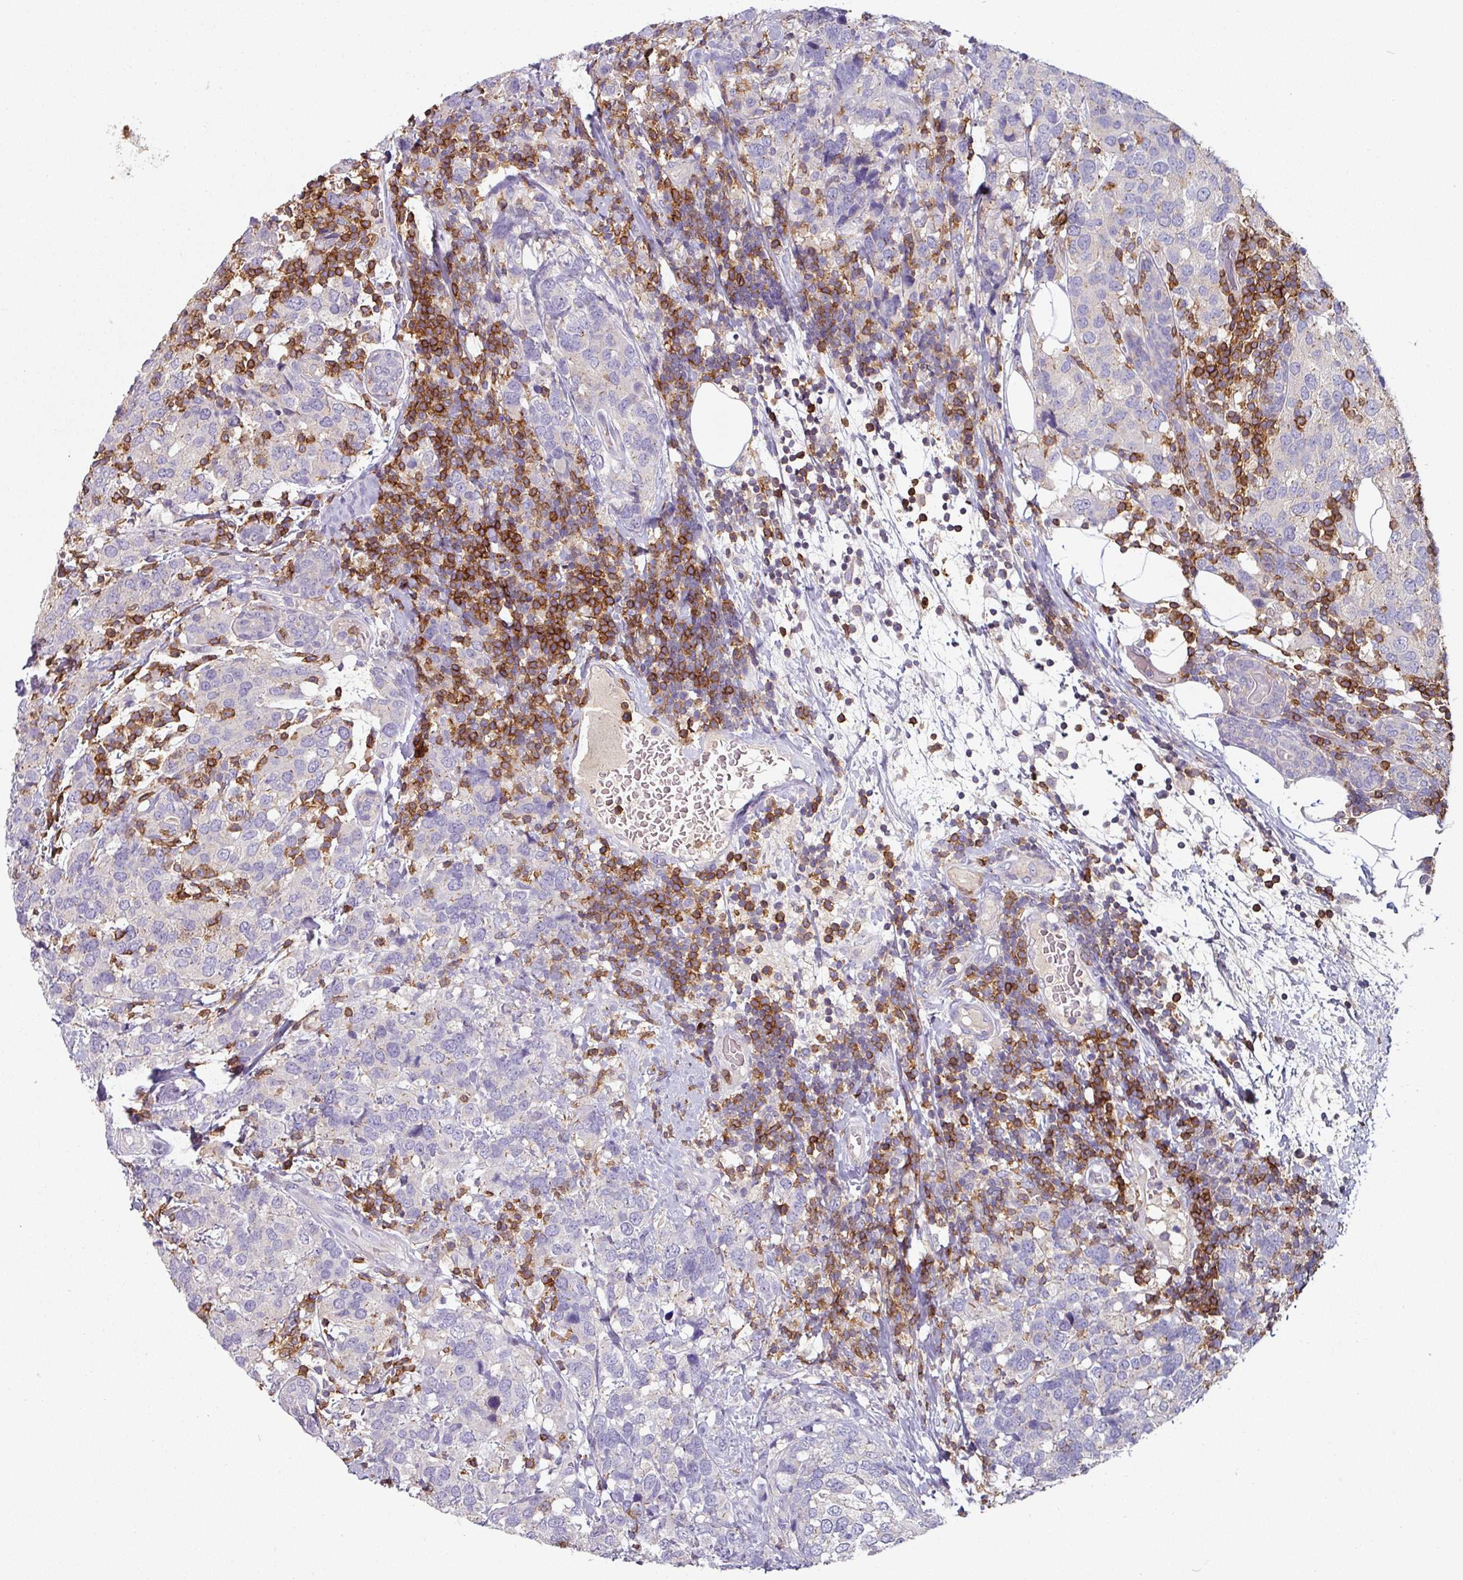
{"staining": {"intensity": "negative", "quantity": "none", "location": "none"}, "tissue": "breast cancer", "cell_type": "Tumor cells", "image_type": "cancer", "snomed": [{"axis": "morphology", "description": "Lobular carcinoma"}, {"axis": "topography", "description": "Breast"}], "caption": "The immunohistochemistry (IHC) histopathology image has no significant expression in tumor cells of breast cancer (lobular carcinoma) tissue.", "gene": "CD3G", "patient": {"sex": "female", "age": 59}}